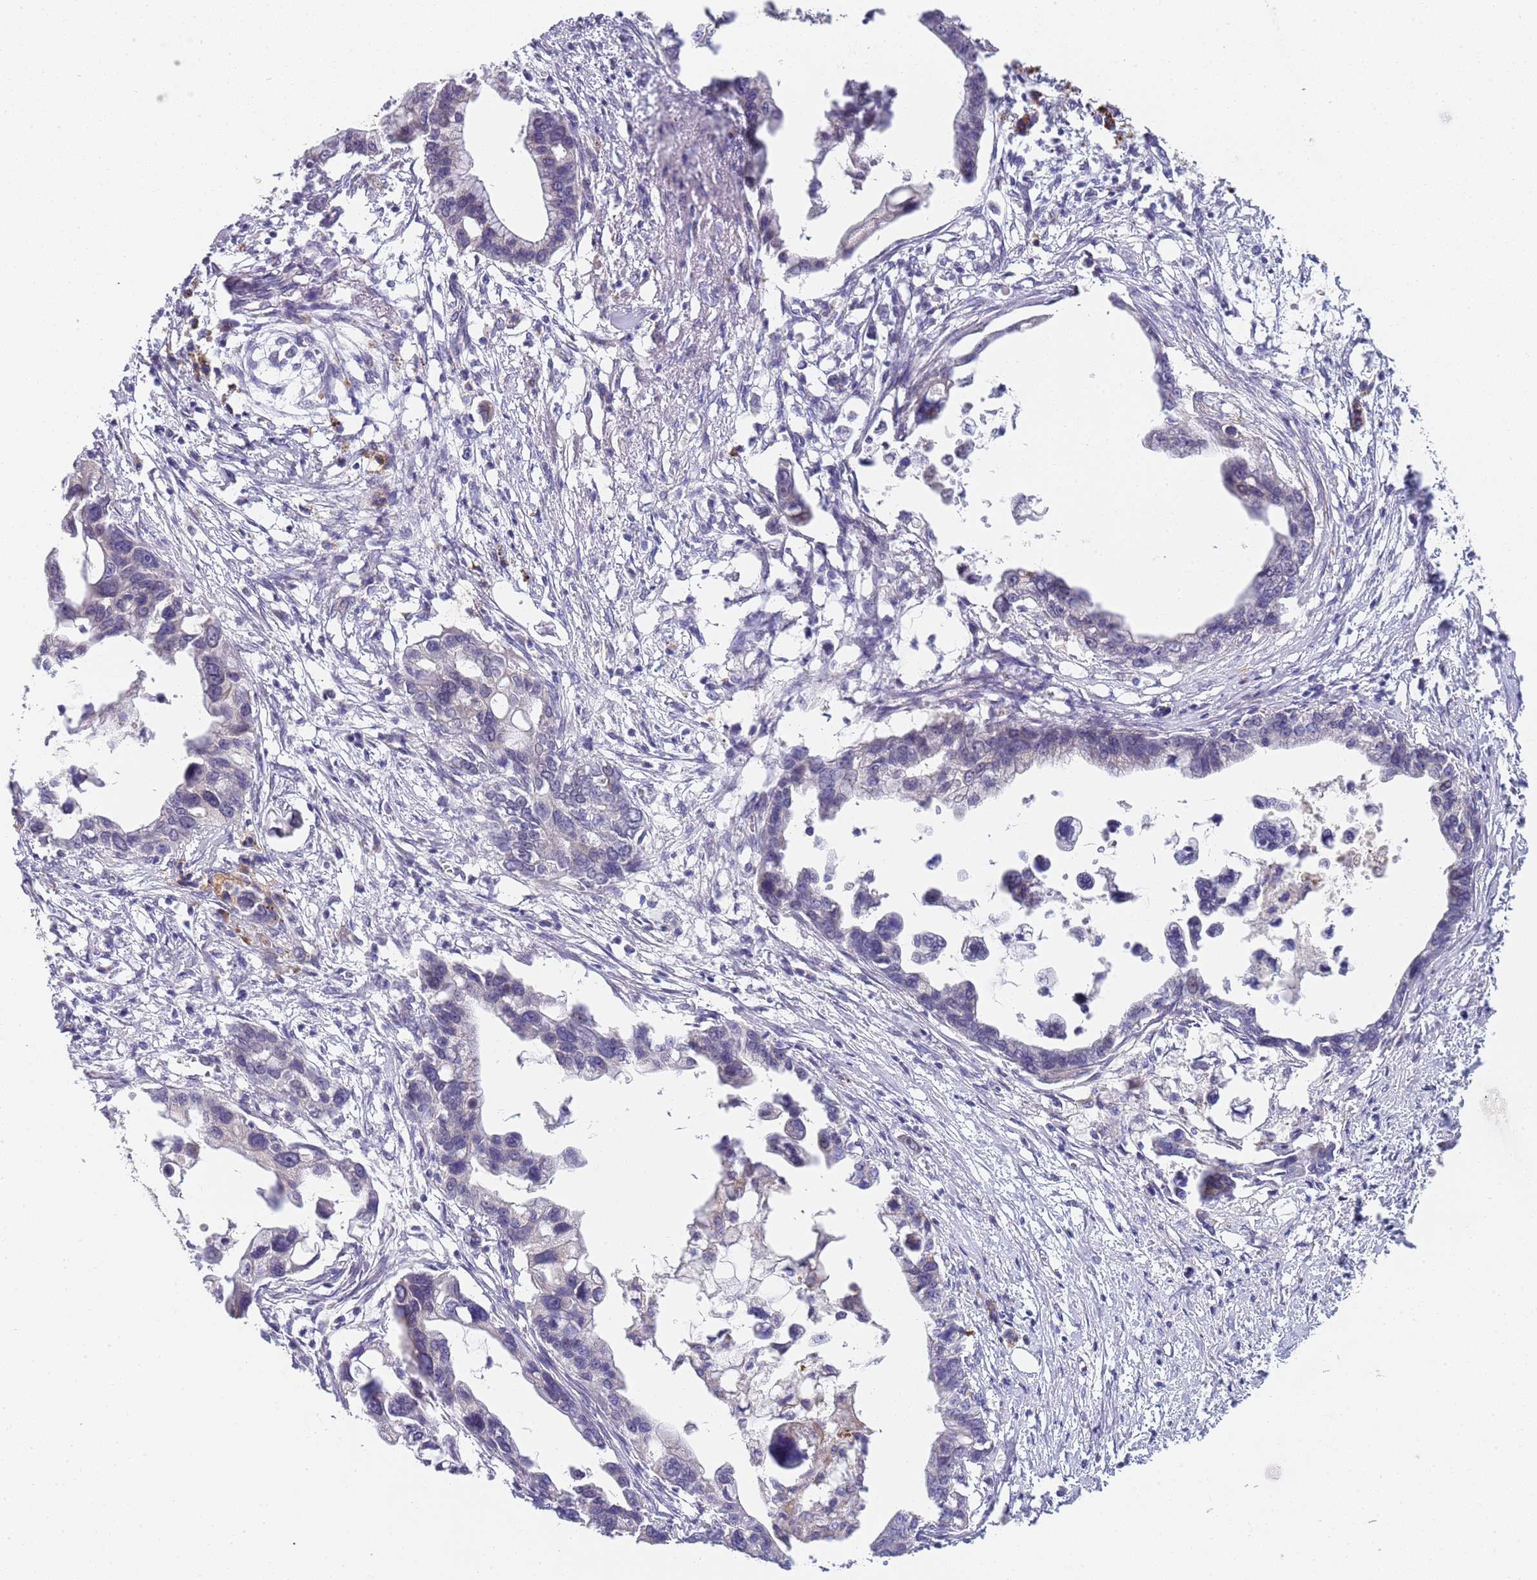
{"staining": {"intensity": "negative", "quantity": "none", "location": "none"}, "tissue": "pancreatic cancer", "cell_type": "Tumor cells", "image_type": "cancer", "snomed": [{"axis": "morphology", "description": "Adenocarcinoma, NOS"}, {"axis": "topography", "description": "Pancreas"}], "caption": "Immunohistochemical staining of pancreatic cancer shows no significant positivity in tumor cells.", "gene": "B4GALT4", "patient": {"sex": "female", "age": 83}}